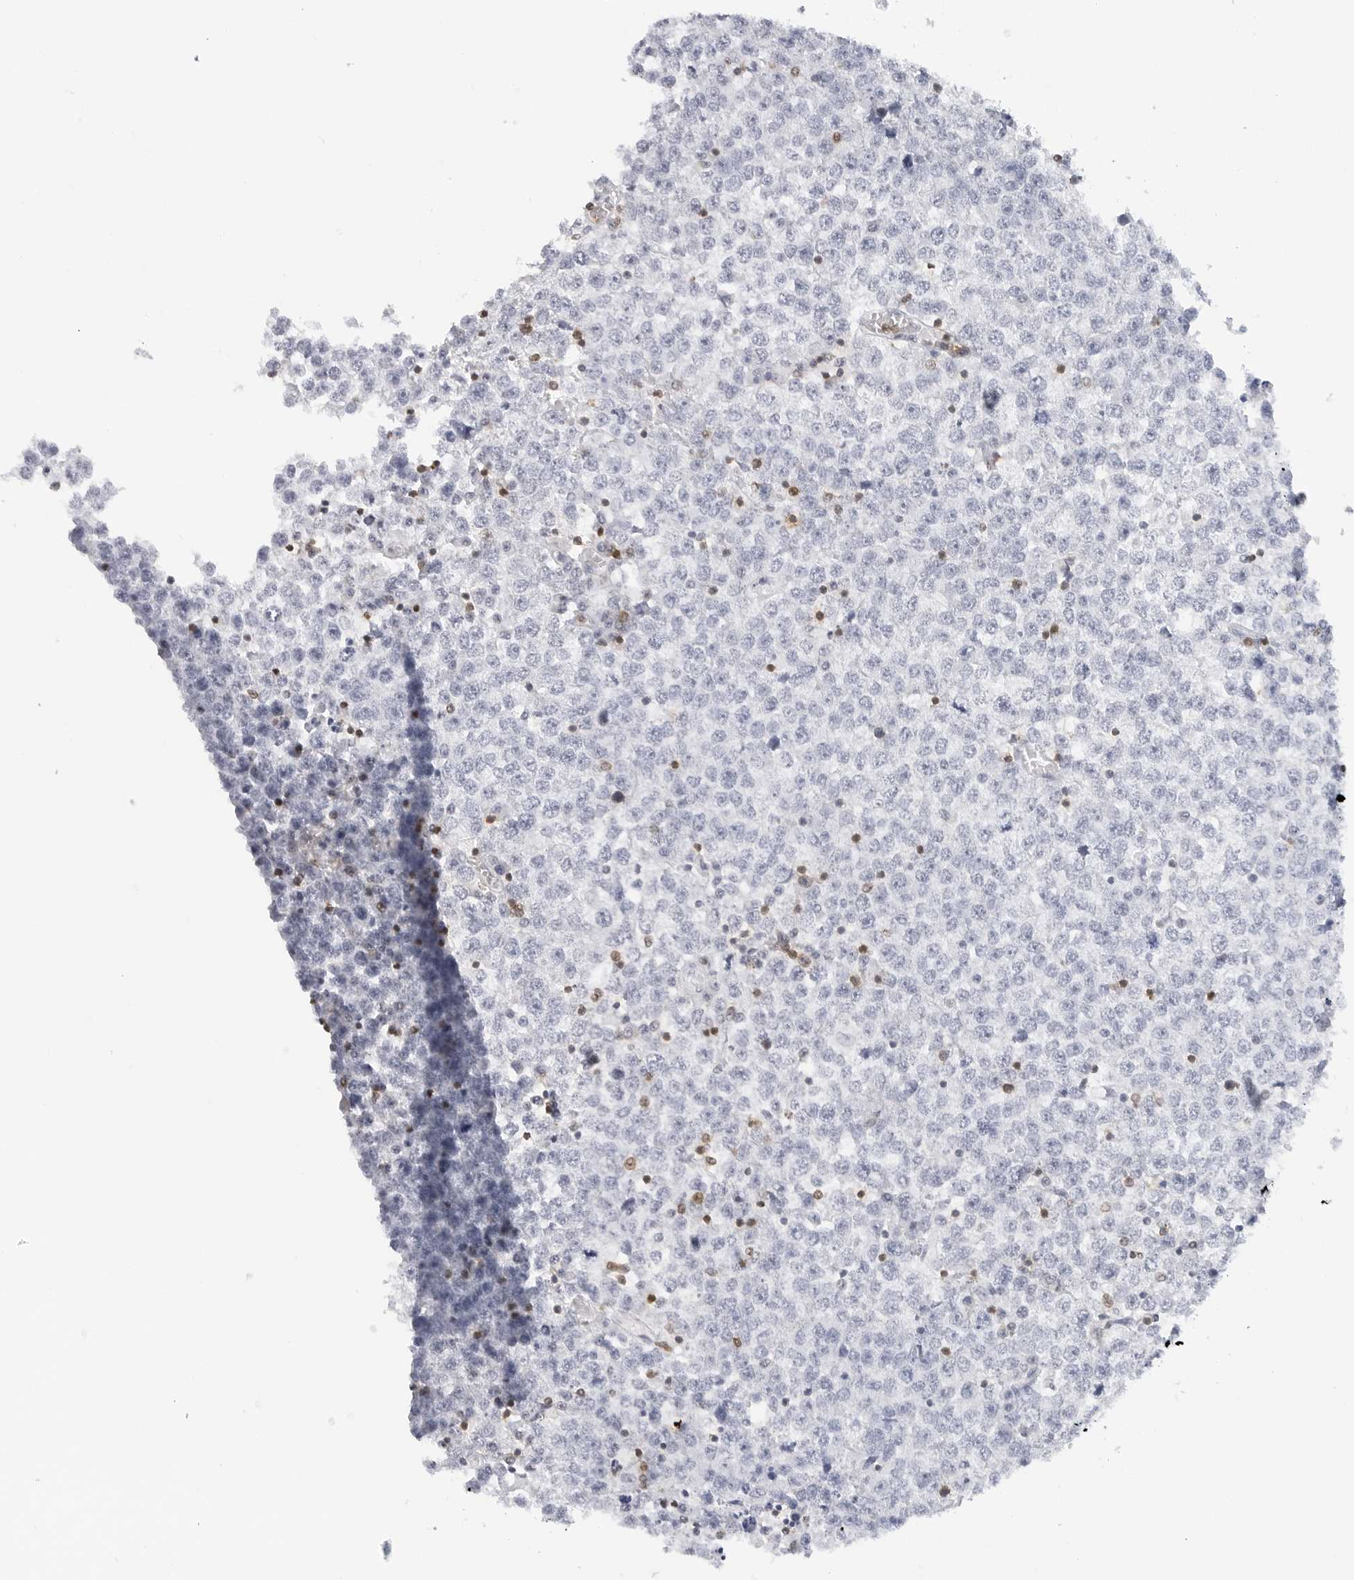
{"staining": {"intensity": "negative", "quantity": "none", "location": "none"}, "tissue": "testis cancer", "cell_type": "Tumor cells", "image_type": "cancer", "snomed": [{"axis": "morphology", "description": "Seminoma, NOS"}, {"axis": "topography", "description": "Testis"}], "caption": "Immunohistochemistry photomicrograph of neoplastic tissue: testis seminoma stained with DAB shows no significant protein staining in tumor cells.", "gene": "SLC9A3R1", "patient": {"sex": "male", "age": 65}}